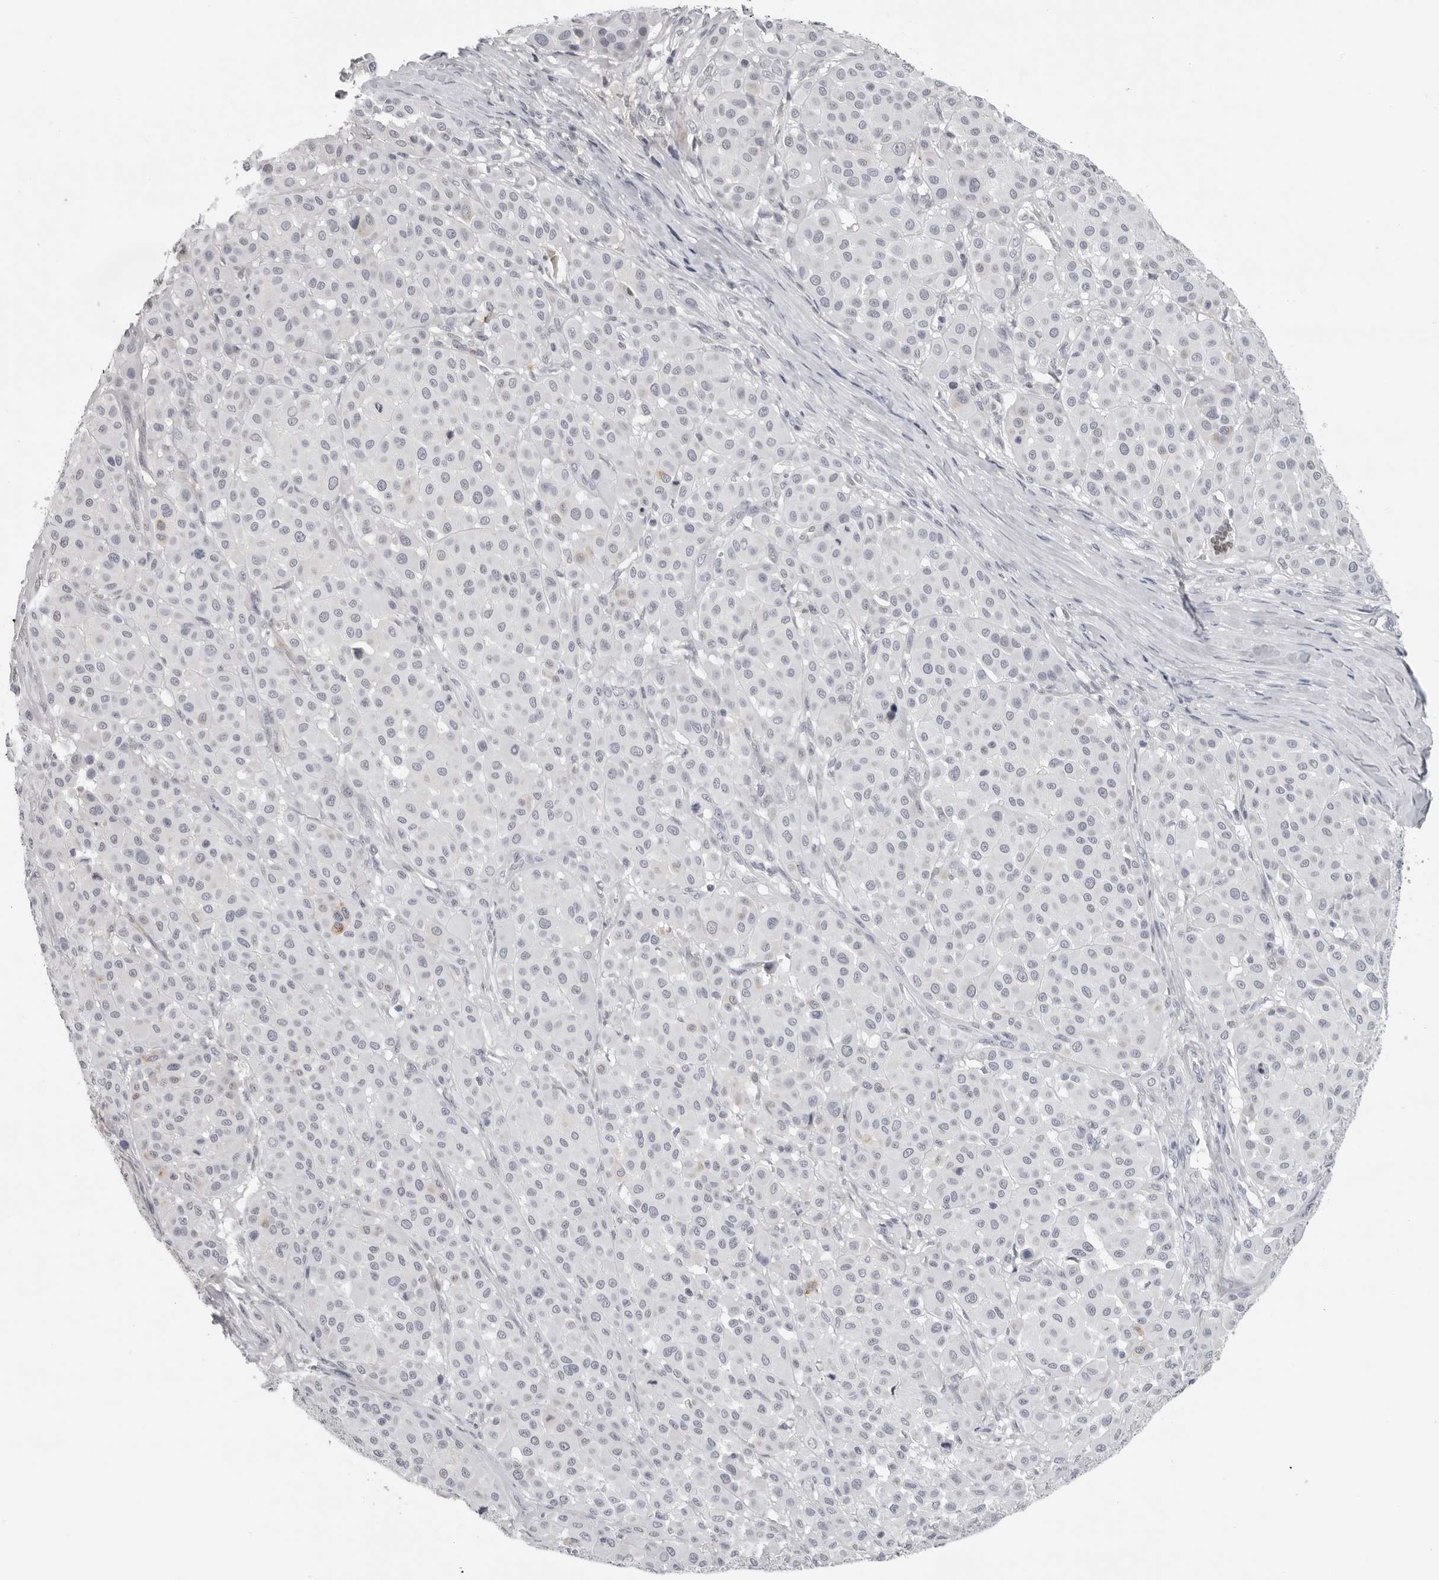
{"staining": {"intensity": "negative", "quantity": "none", "location": "none"}, "tissue": "melanoma", "cell_type": "Tumor cells", "image_type": "cancer", "snomed": [{"axis": "morphology", "description": "Malignant melanoma, Metastatic site"}, {"axis": "topography", "description": "Soft tissue"}], "caption": "IHC photomicrograph of neoplastic tissue: melanoma stained with DAB (3,3'-diaminobenzidine) demonstrates no significant protein staining in tumor cells. The staining was performed using DAB to visualize the protein expression in brown, while the nuclei were stained in blue with hematoxylin (Magnification: 20x).", "gene": "SERPINF2", "patient": {"sex": "male", "age": 41}}